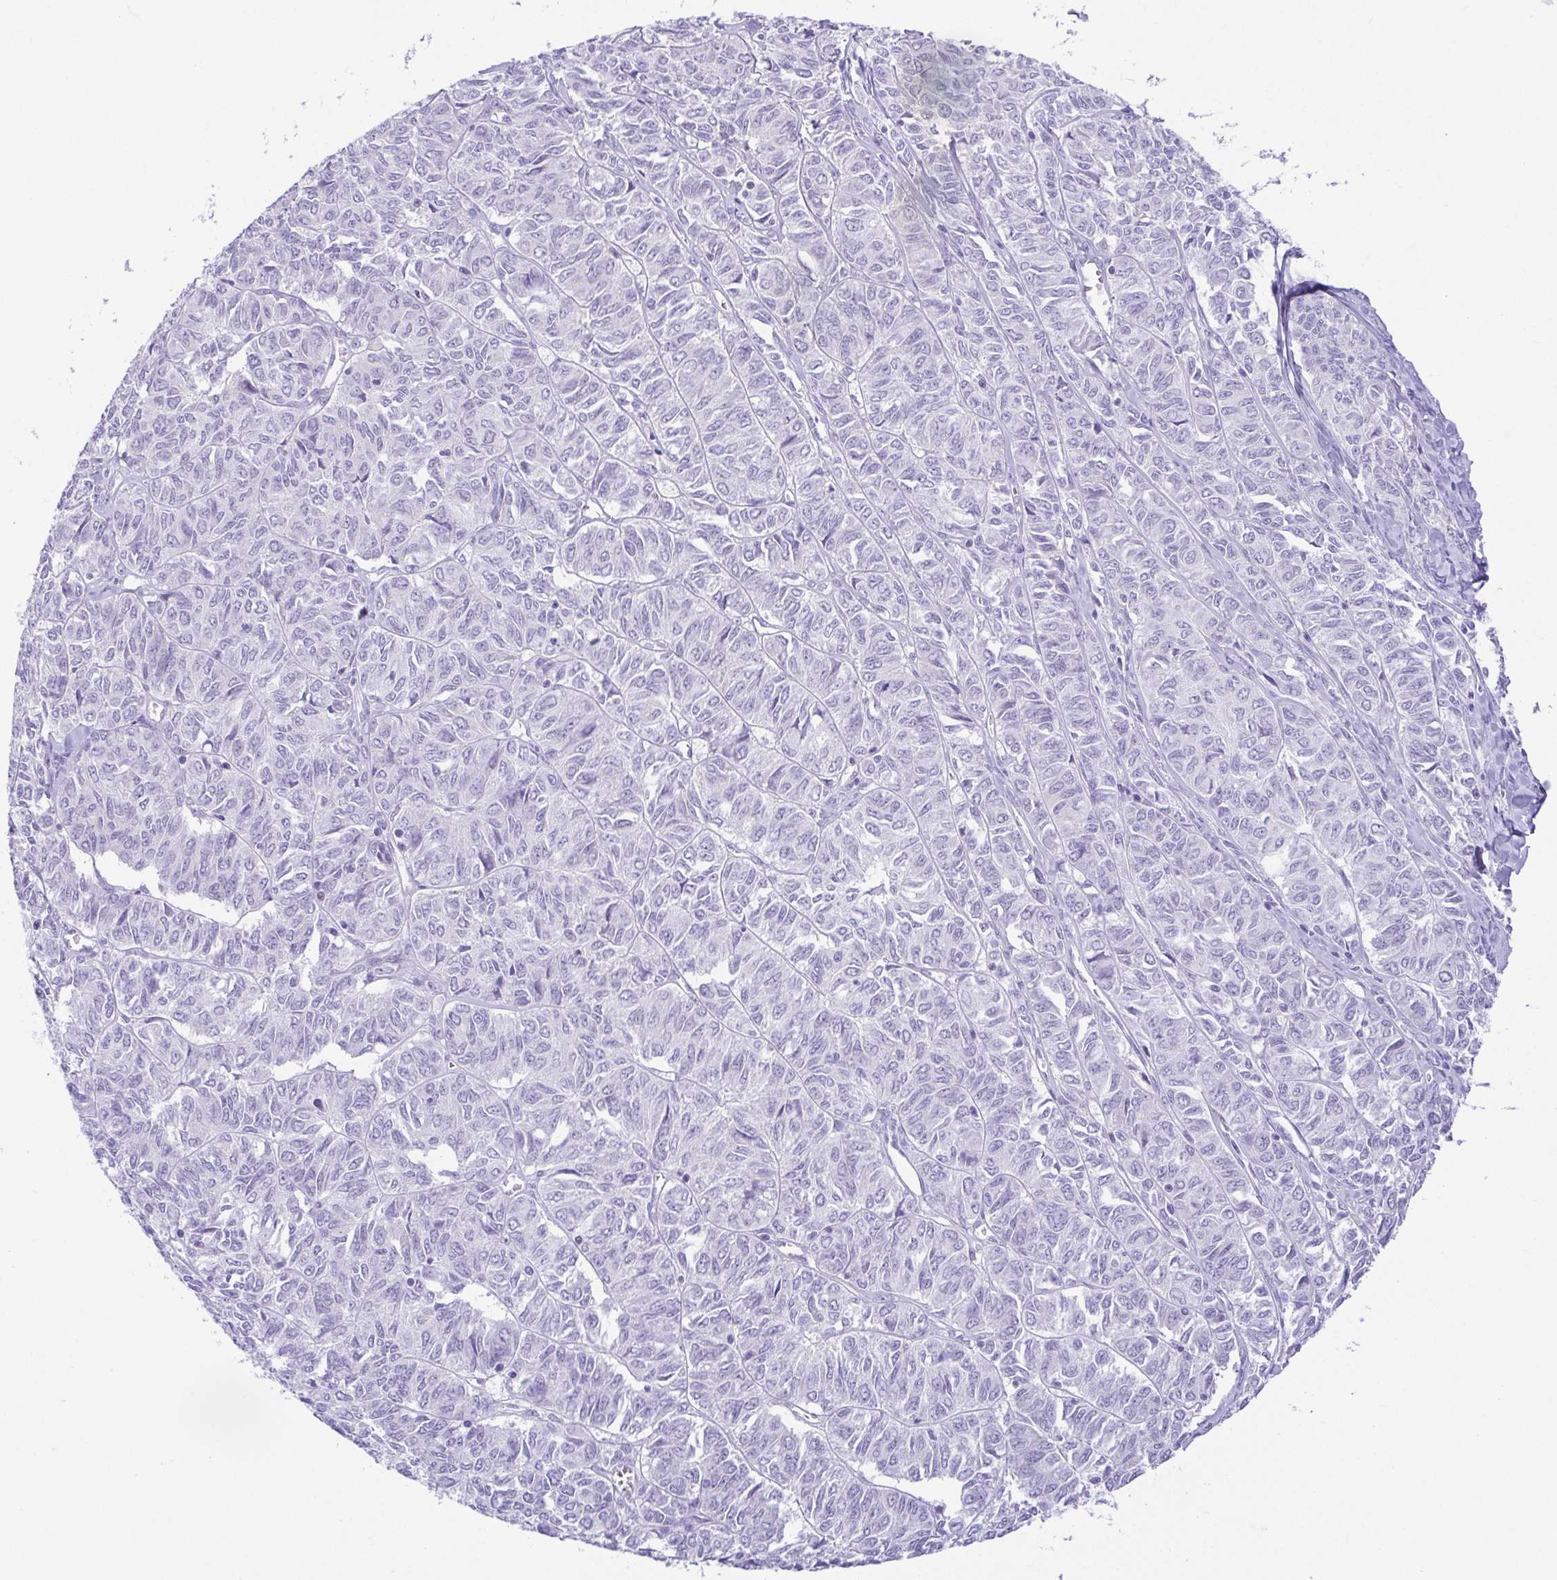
{"staining": {"intensity": "negative", "quantity": "none", "location": "none"}, "tissue": "ovarian cancer", "cell_type": "Tumor cells", "image_type": "cancer", "snomed": [{"axis": "morphology", "description": "Carcinoma, endometroid"}, {"axis": "topography", "description": "Ovary"}], "caption": "Immunohistochemistry image of neoplastic tissue: human ovarian endometroid carcinoma stained with DAB (3,3'-diaminobenzidine) displays no significant protein expression in tumor cells. (Brightfield microscopy of DAB IHC at high magnification).", "gene": "LUZP4", "patient": {"sex": "female", "age": 80}}